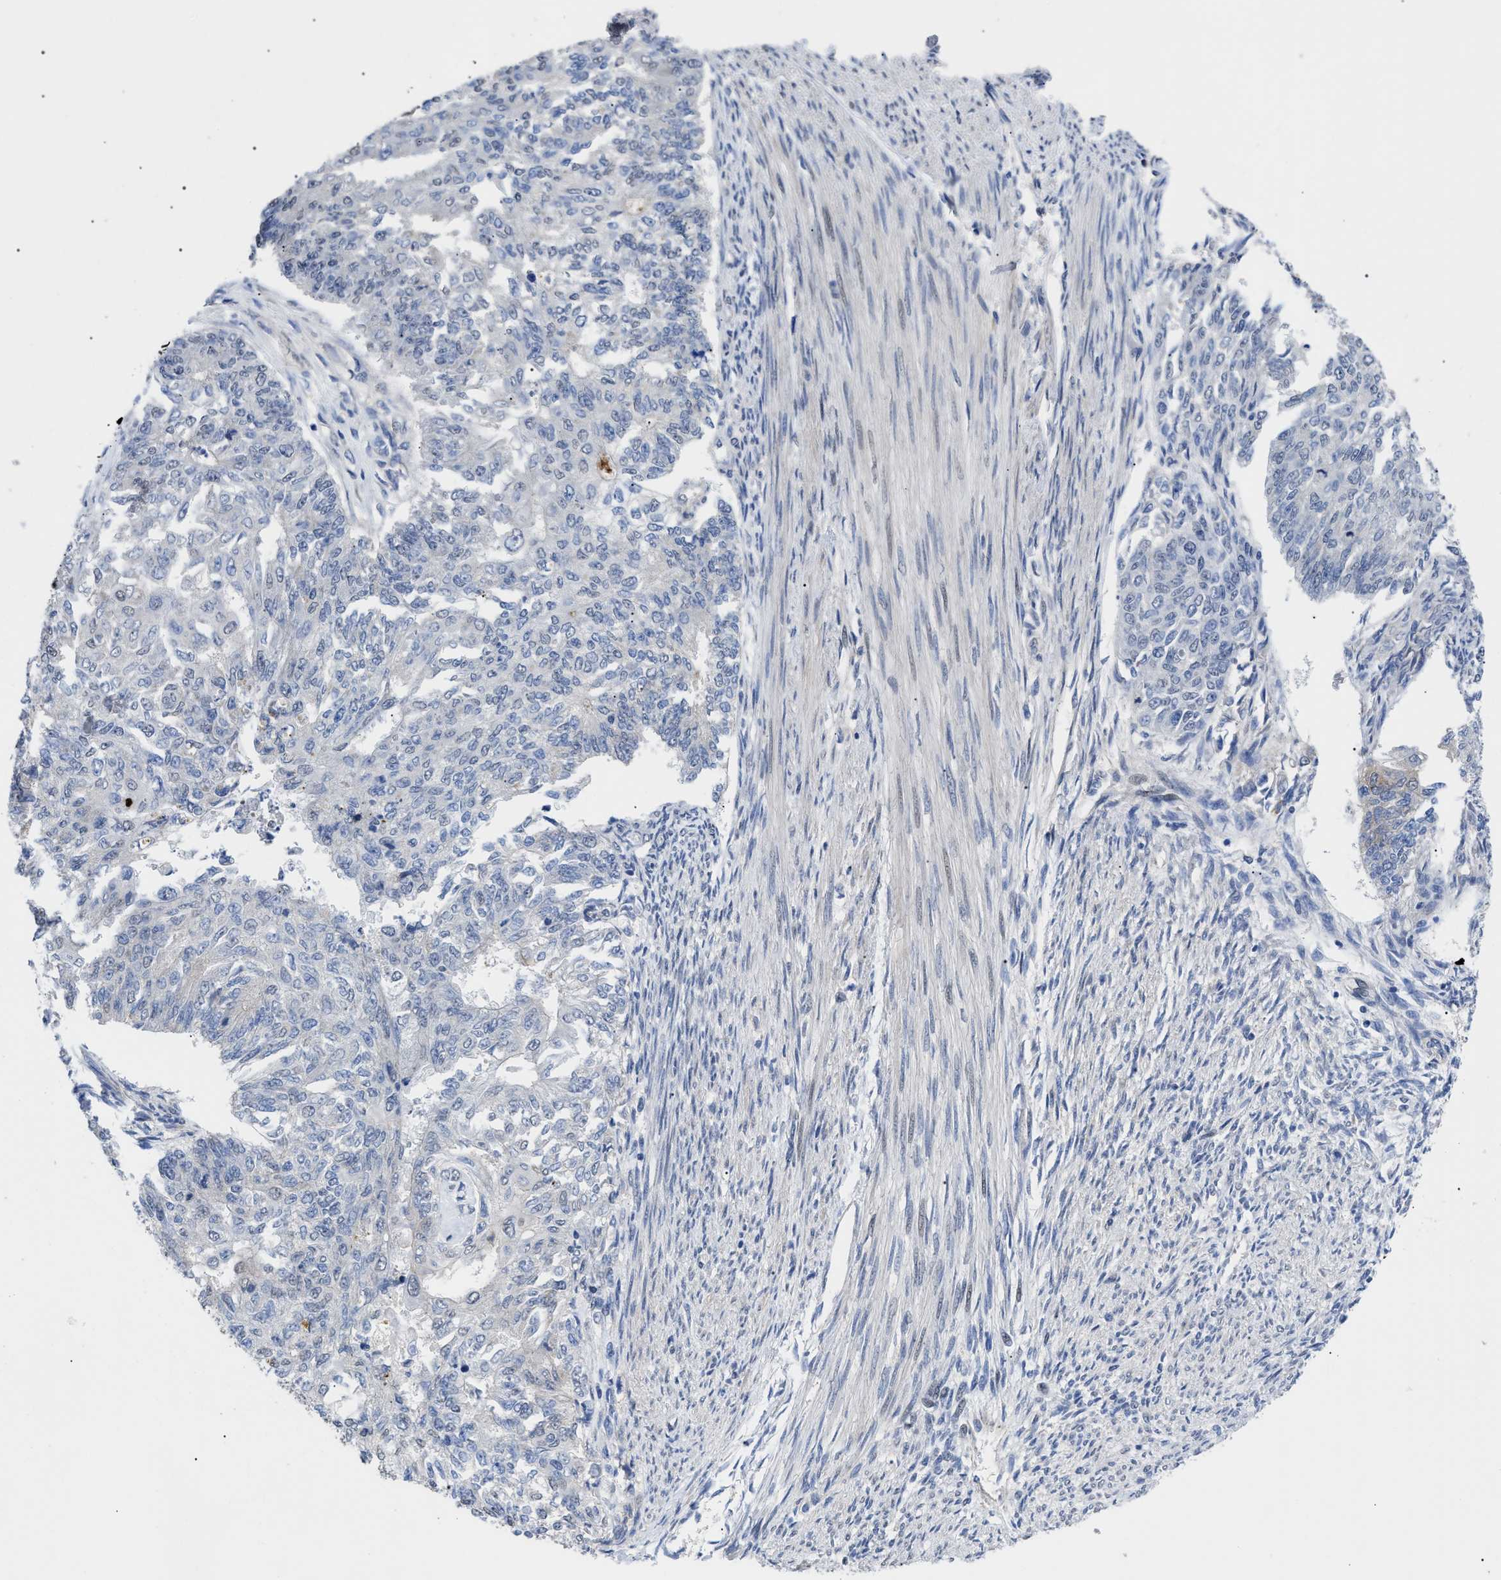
{"staining": {"intensity": "negative", "quantity": "none", "location": "none"}, "tissue": "endometrial cancer", "cell_type": "Tumor cells", "image_type": "cancer", "snomed": [{"axis": "morphology", "description": "Adenocarcinoma, NOS"}, {"axis": "topography", "description": "Endometrium"}], "caption": "IHC micrograph of endometrial cancer stained for a protein (brown), which displays no positivity in tumor cells.", "gene": "SFXN5", "patient": {"sex": "female", "age": 32}}